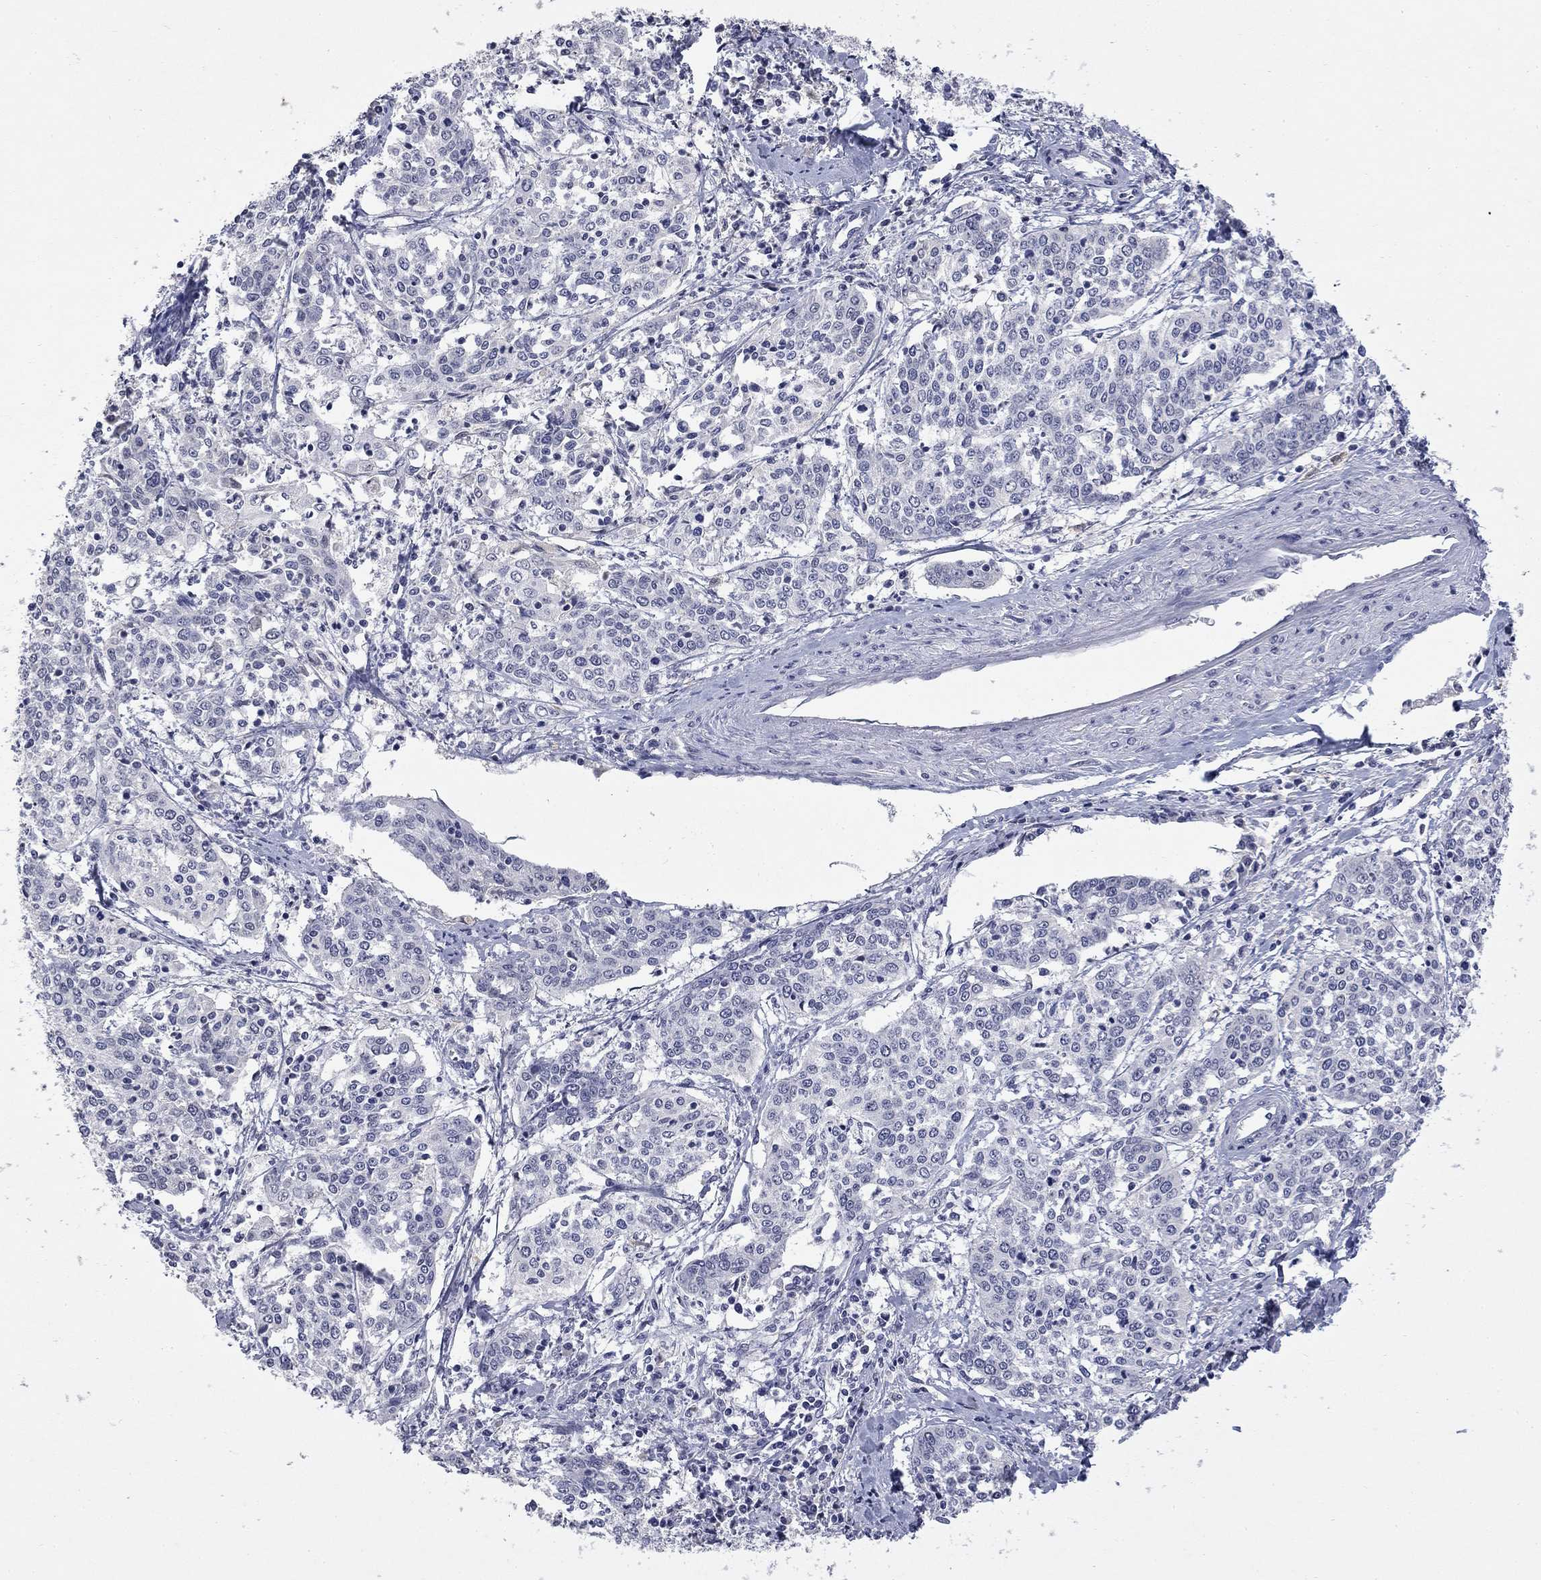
{"staining": {"intensity": "negative", "quantity": "none", "location": "none"}, "tissue": "cervical cancer", "cell_type": "Tumor cells", "image_type": "cancer", "snomed": [{"axis": "morphology", "description": "Squamous cell carcinoma, NOS"}, {"axis": "topography", "description": "Cervix"}], "caption": "Tumor cells are negative for brown protein staining in cervical cancer (squamous cell carcinoma).", "gene": "SLC51A", "patient": {"sex": "female", "age": 41}}